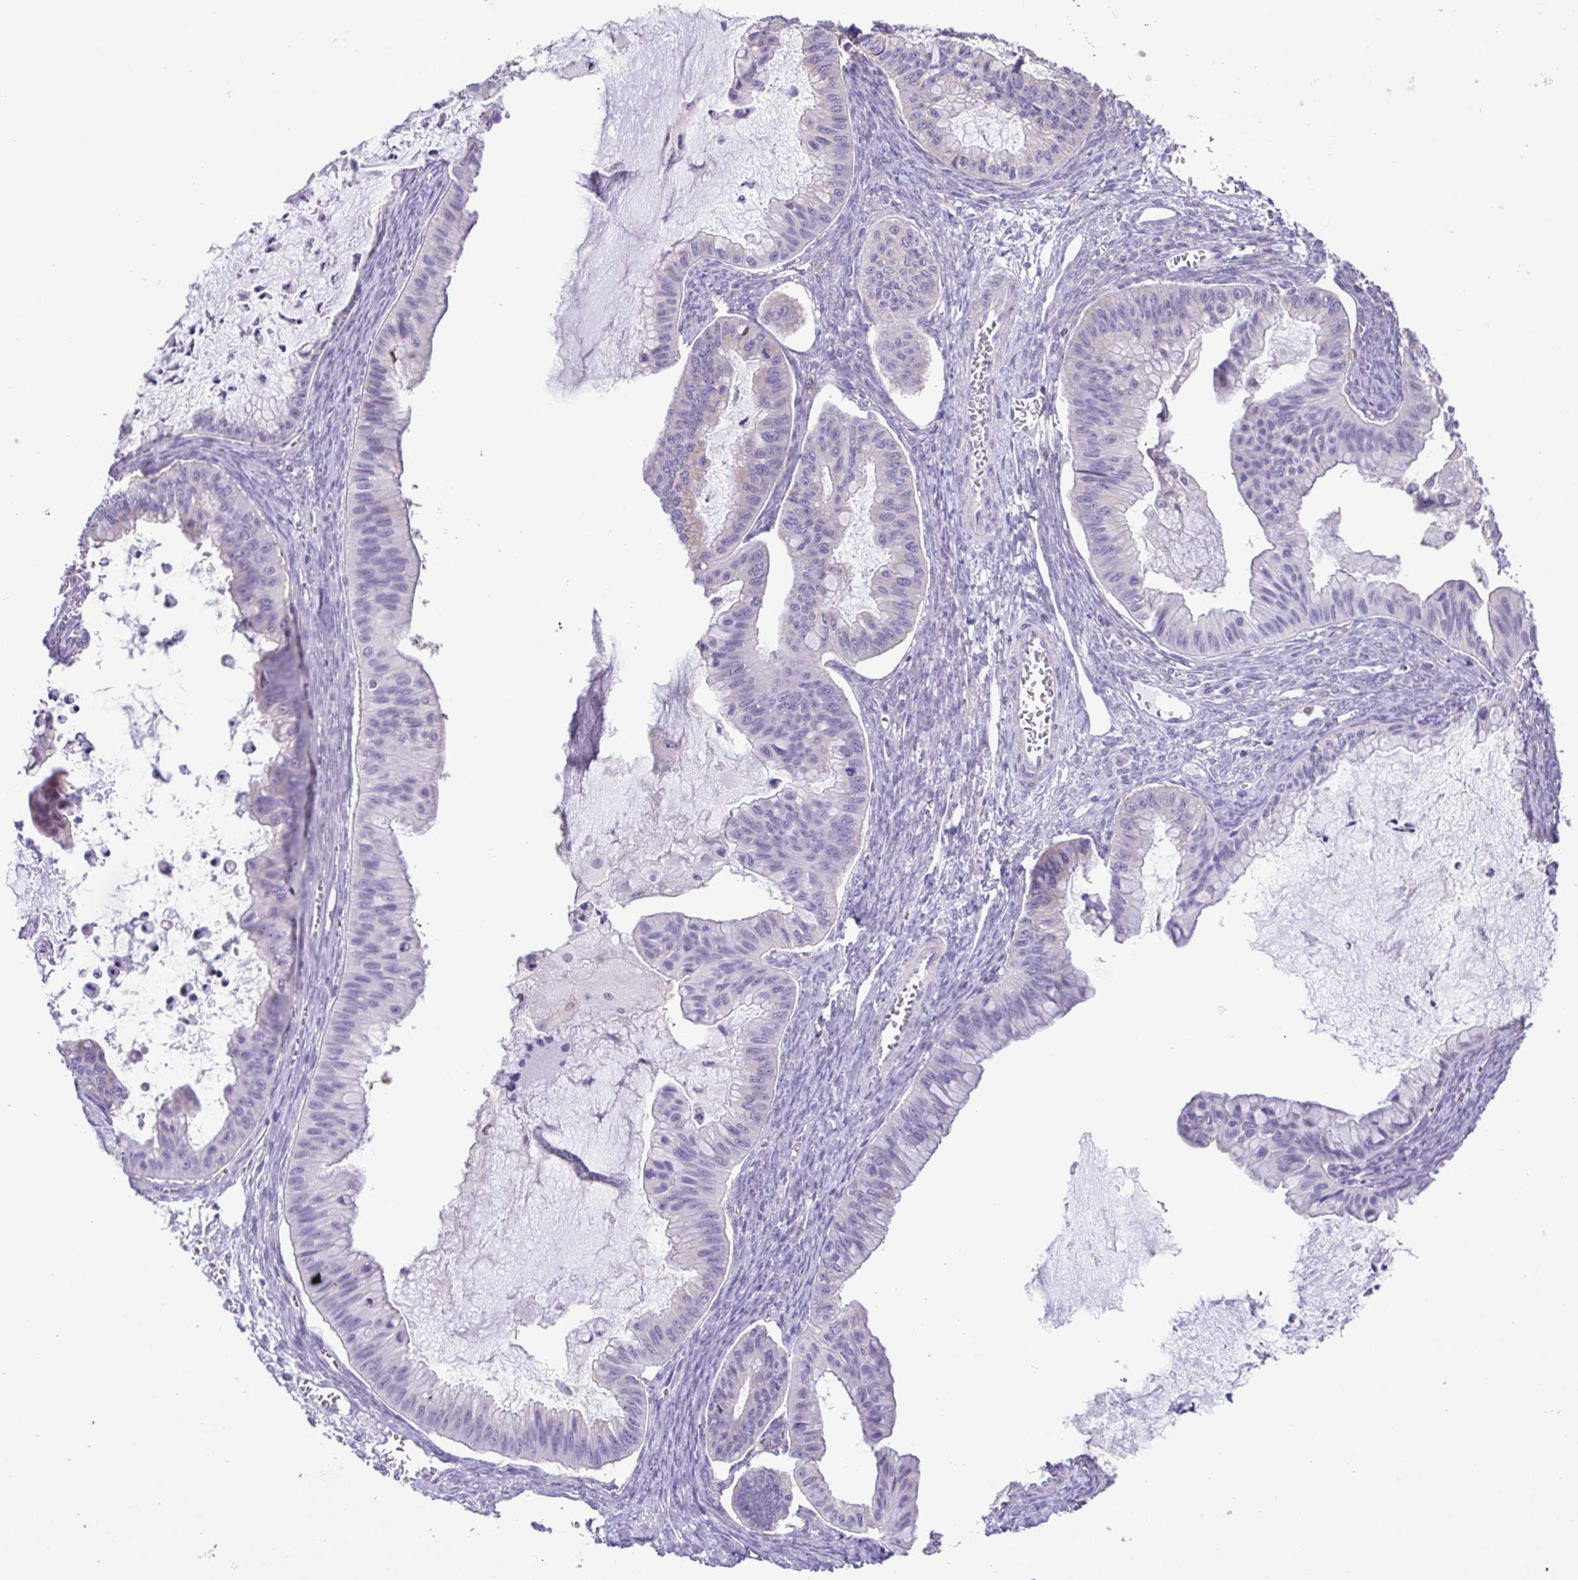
{"staining": {"intensity": "negative", "quantity": "none", "location": "none"}, "tissue": "ovarian cancer", "cell_type": "Tumor cells", "image_type": "cancer", "snomed": [{"axis": "morphology", "description": "Cystadenocarcinoma, mucinous, NOS"}, {"axis": "topography", "description": "Ovary"}], "caption": "Ovarian mucinous cystadenocarcinoma was stained to show a protein in brown. There is no significant positivity in tumor cells. (Stains: DAB (3,3'-diaminobenzidine) immunohistochemistry (IHC) with hematoxylin counter stain, Microscopy: brightfield microscopy at high magnification).", "gene": "CYP17A1", "patient": {"sex": "female", "age": 72}}